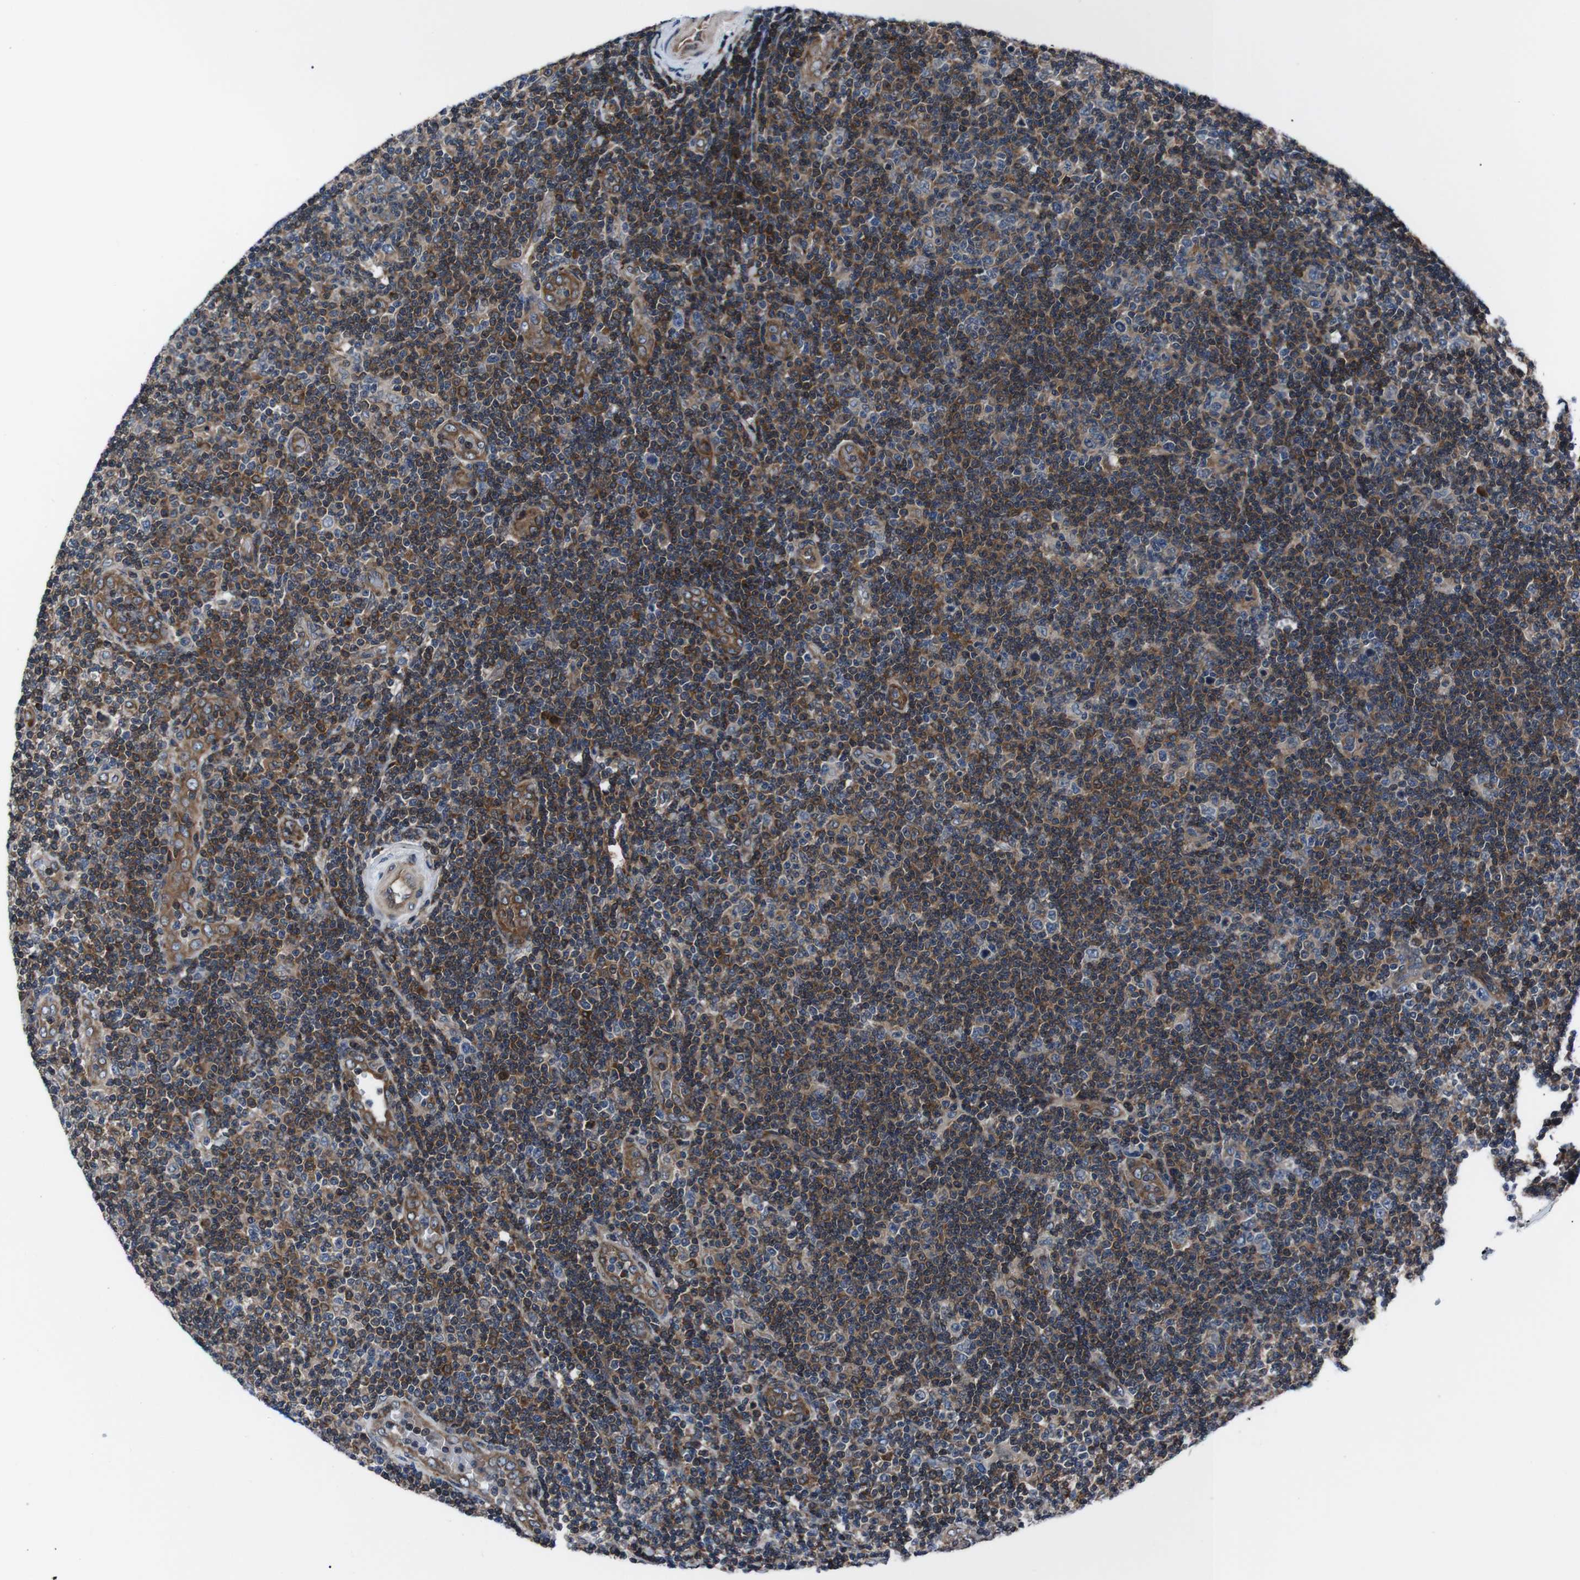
{"staining": {"intensity": "moderate", "quantity": ">75%", "location": "cytoplasmic/membranous"}, "tissue": "lymphoma", "cell_type": "Tumor cells", "image_type": "cancer", "snomed": [{"axis": "morphology", "description": "Malignant lymphoma, non-Hodgkin's type, Low grade"}, {"axis": "topography", "description": "Lymph node"}], "caption": "Low-grade malignant lymphoma, non-Hodgkin's type stained with immunohistochemistry (IHC) shows moderate cytoplasmic/membranous positivity in approximately >75% of tumor cells.", "gene": "EIF4A2", "patient": {"sex": "male", "age": 83}}